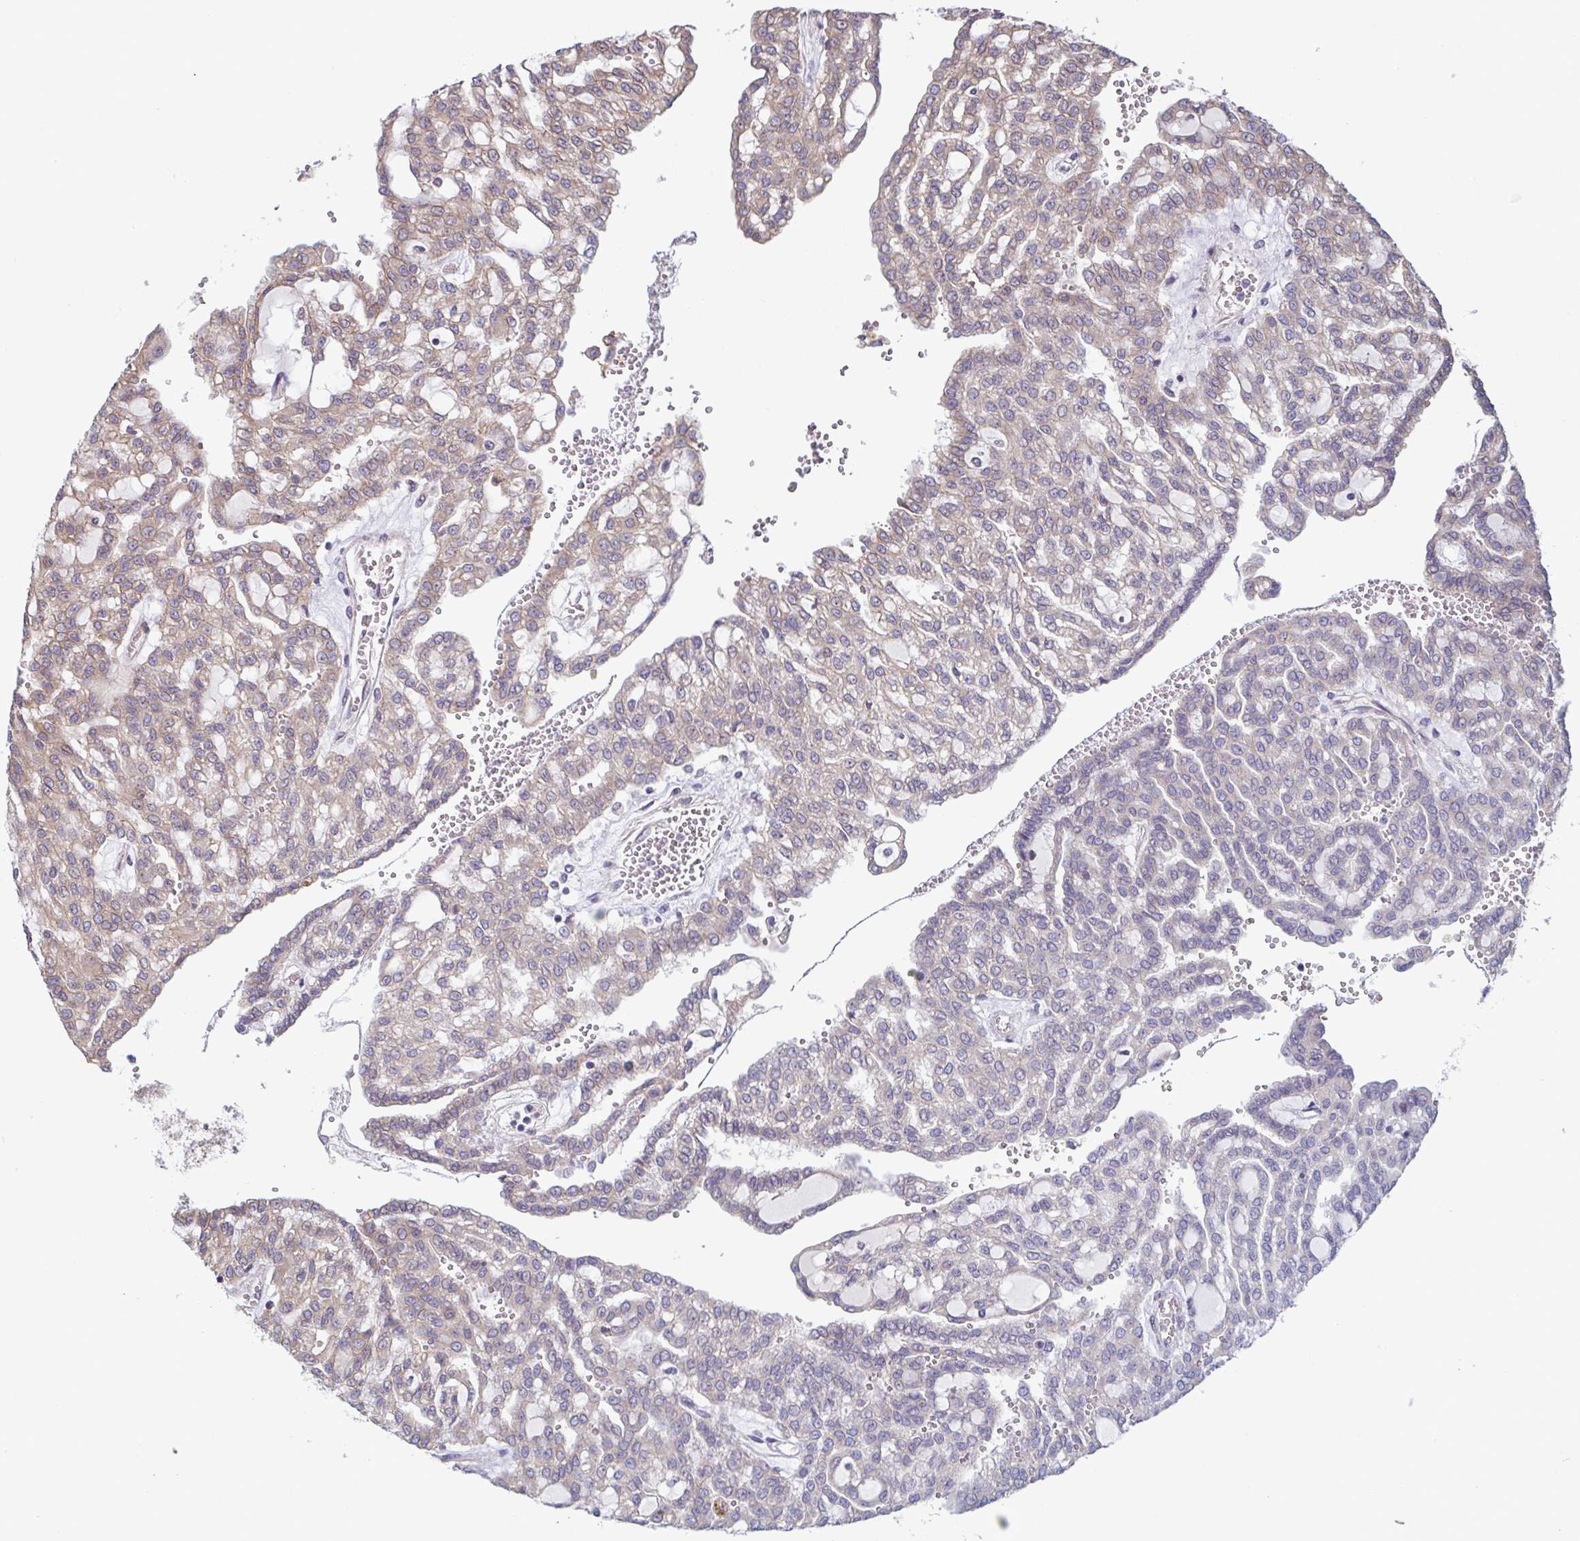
{"staining": {"intensity": "weak", "quantity": "25%-75%", "location": "cytoplasmic/membranous"}, "tissue": "renal cancer", "cell_type": "Tumor cells", "image_type": "cancer", "snomed": [{"axis": "morphology", "description": "Adenocarcinoma, NOS"}, {"axis": "topography", "description": "Kidney"}], "caption": "Tumor cells reveal low levels of weak cytoplasmic/membranous positivity in about 25%-75% of cells in renal adenocarcinoma. The staining was performed using DAB (3,3'-diaminobenzidine) to visualize the protein expression in brown, while the nuclei were stained in blue with hematoxylin (Magnification: 20x).", "gene": "COPB1", "patient": {"sex": "male", "age": 63}}